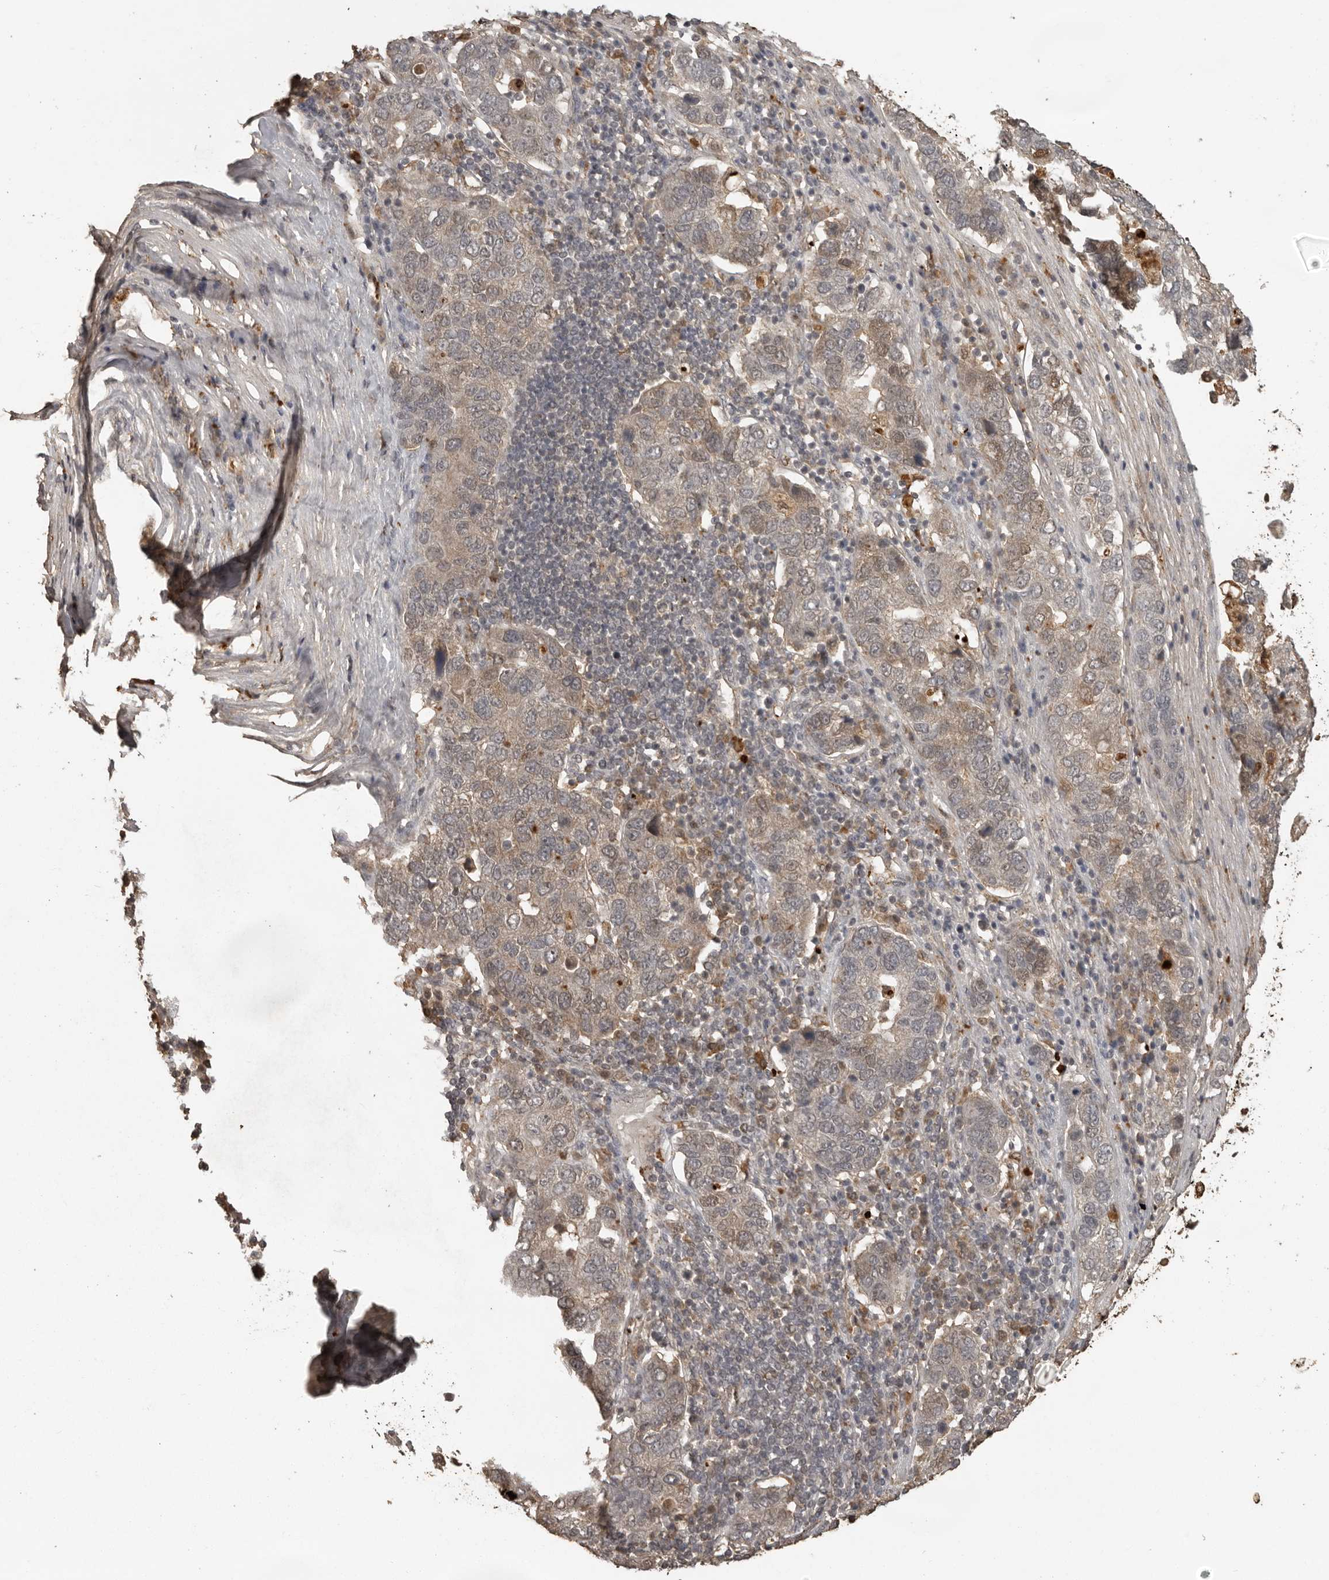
{"staining": {"intensity": "weak", "quantity": ">75%", "location": "cytoplasmic/membranous"}, "tissue": "pancreatic cancer", "cell_type": "Tumor cells", "image_type": "cancer", "snomed": [{"axis": "morphology", "description": "Adenocarcinoma, NOS"}, {"axis": "topography", "description": "Pancreas"}], "caption": "This is an image of immunohistochemistry staining of pancreatic cancer, which shows weak staining in the cytoplasmic/membranous of tumor cells.", "gene": "CTF1", "patient": {"sex": "female", "age": 61}}